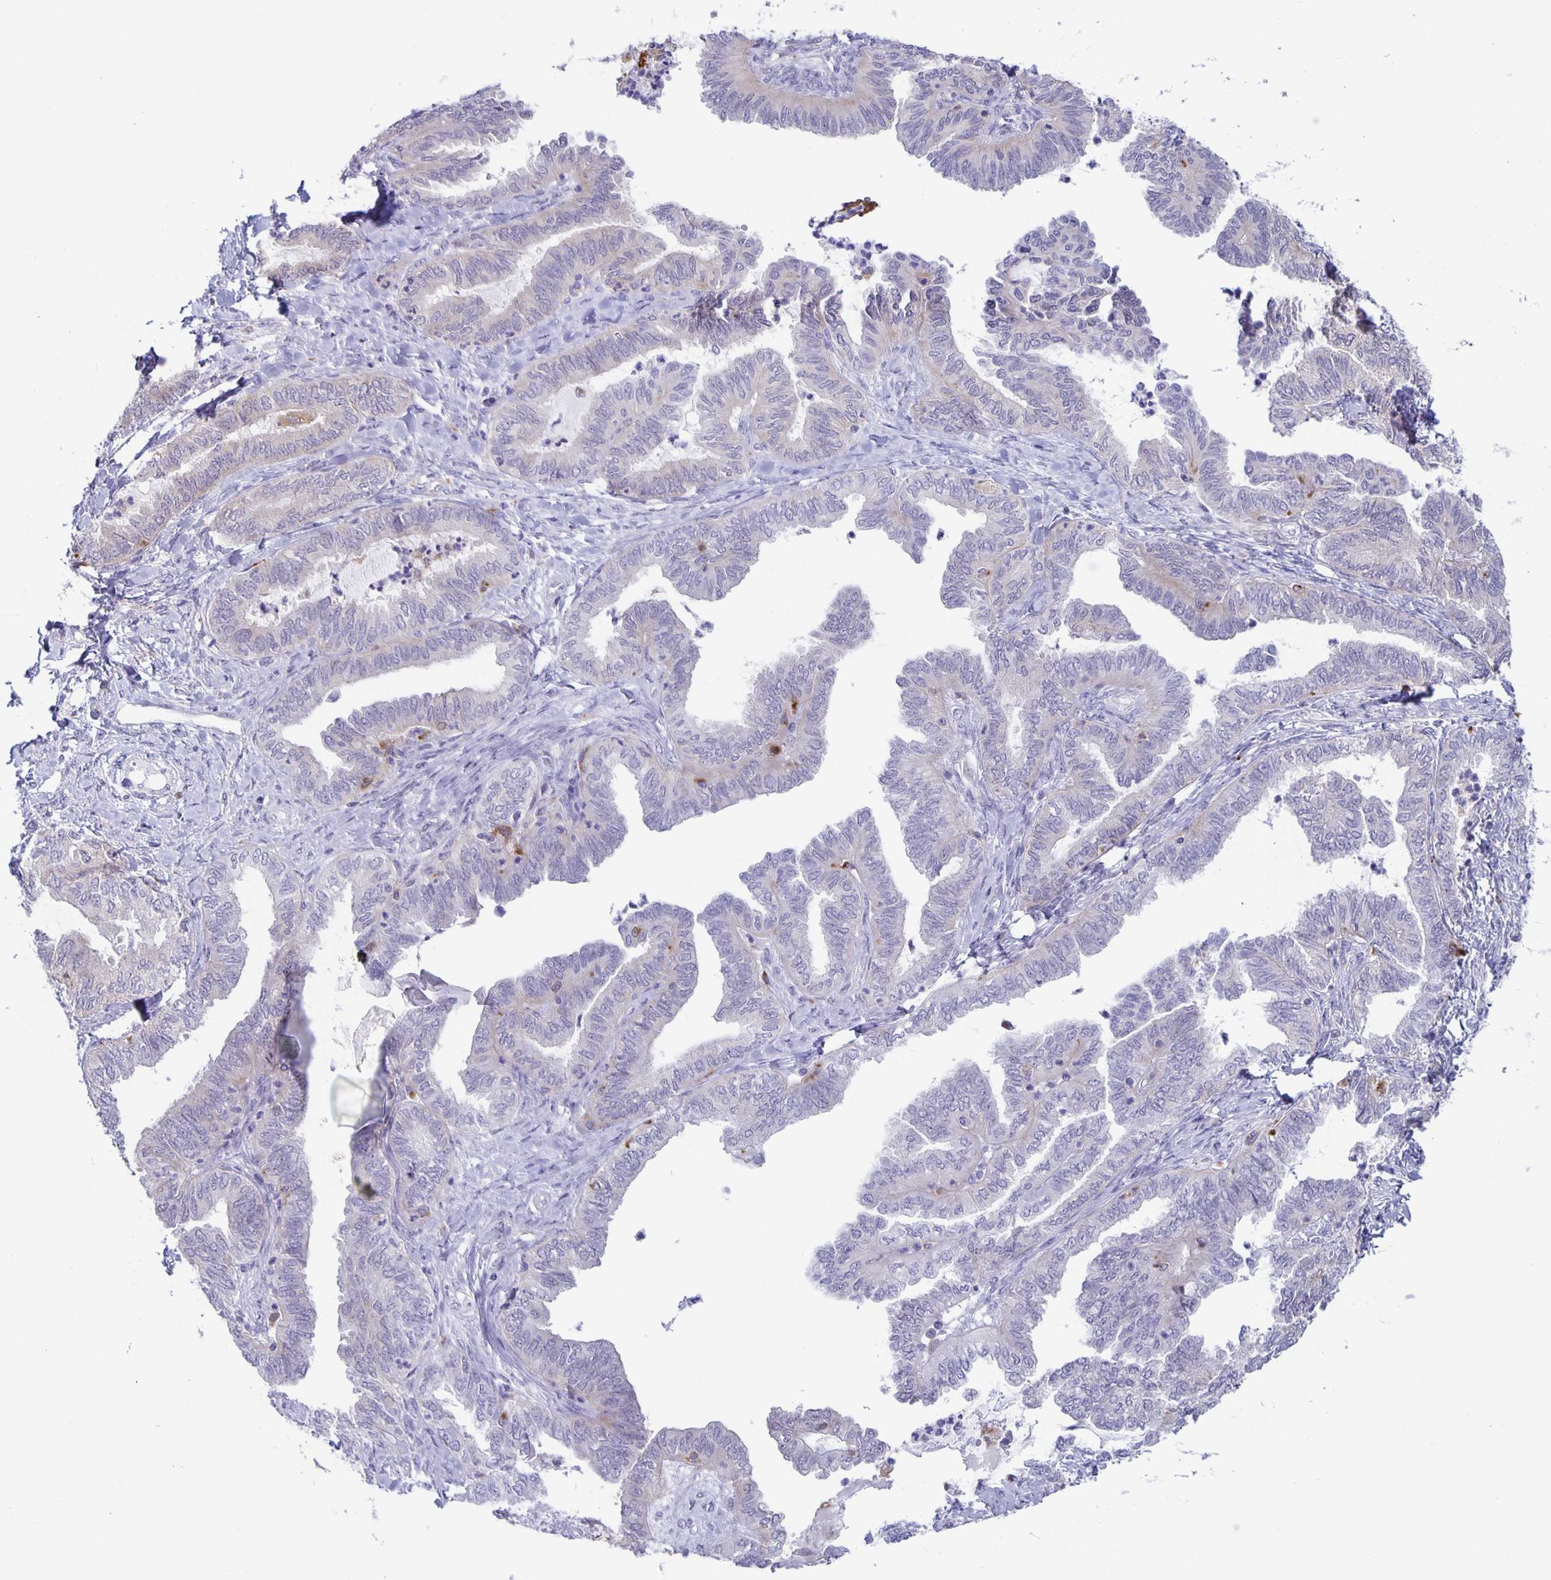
{"staining": {"intensity": "negative", "quantity": "none", "location": "none"}, "tissue": "ovarian cancer", "cell_type": "Tumor cells", "image_type": "cancer", "snomed": [{"axis": "morphology", "description": "Carcinoma, endometroid"}, {"axis": "topography", "description": "Ovary"}], "caption": "Histopathology image shows no protein staining in tumor cells of ovarian cancer (endometroid carcinoma) tissue.", "gene": "LIPA", "patient": {"sex": "female", "age": 70}}